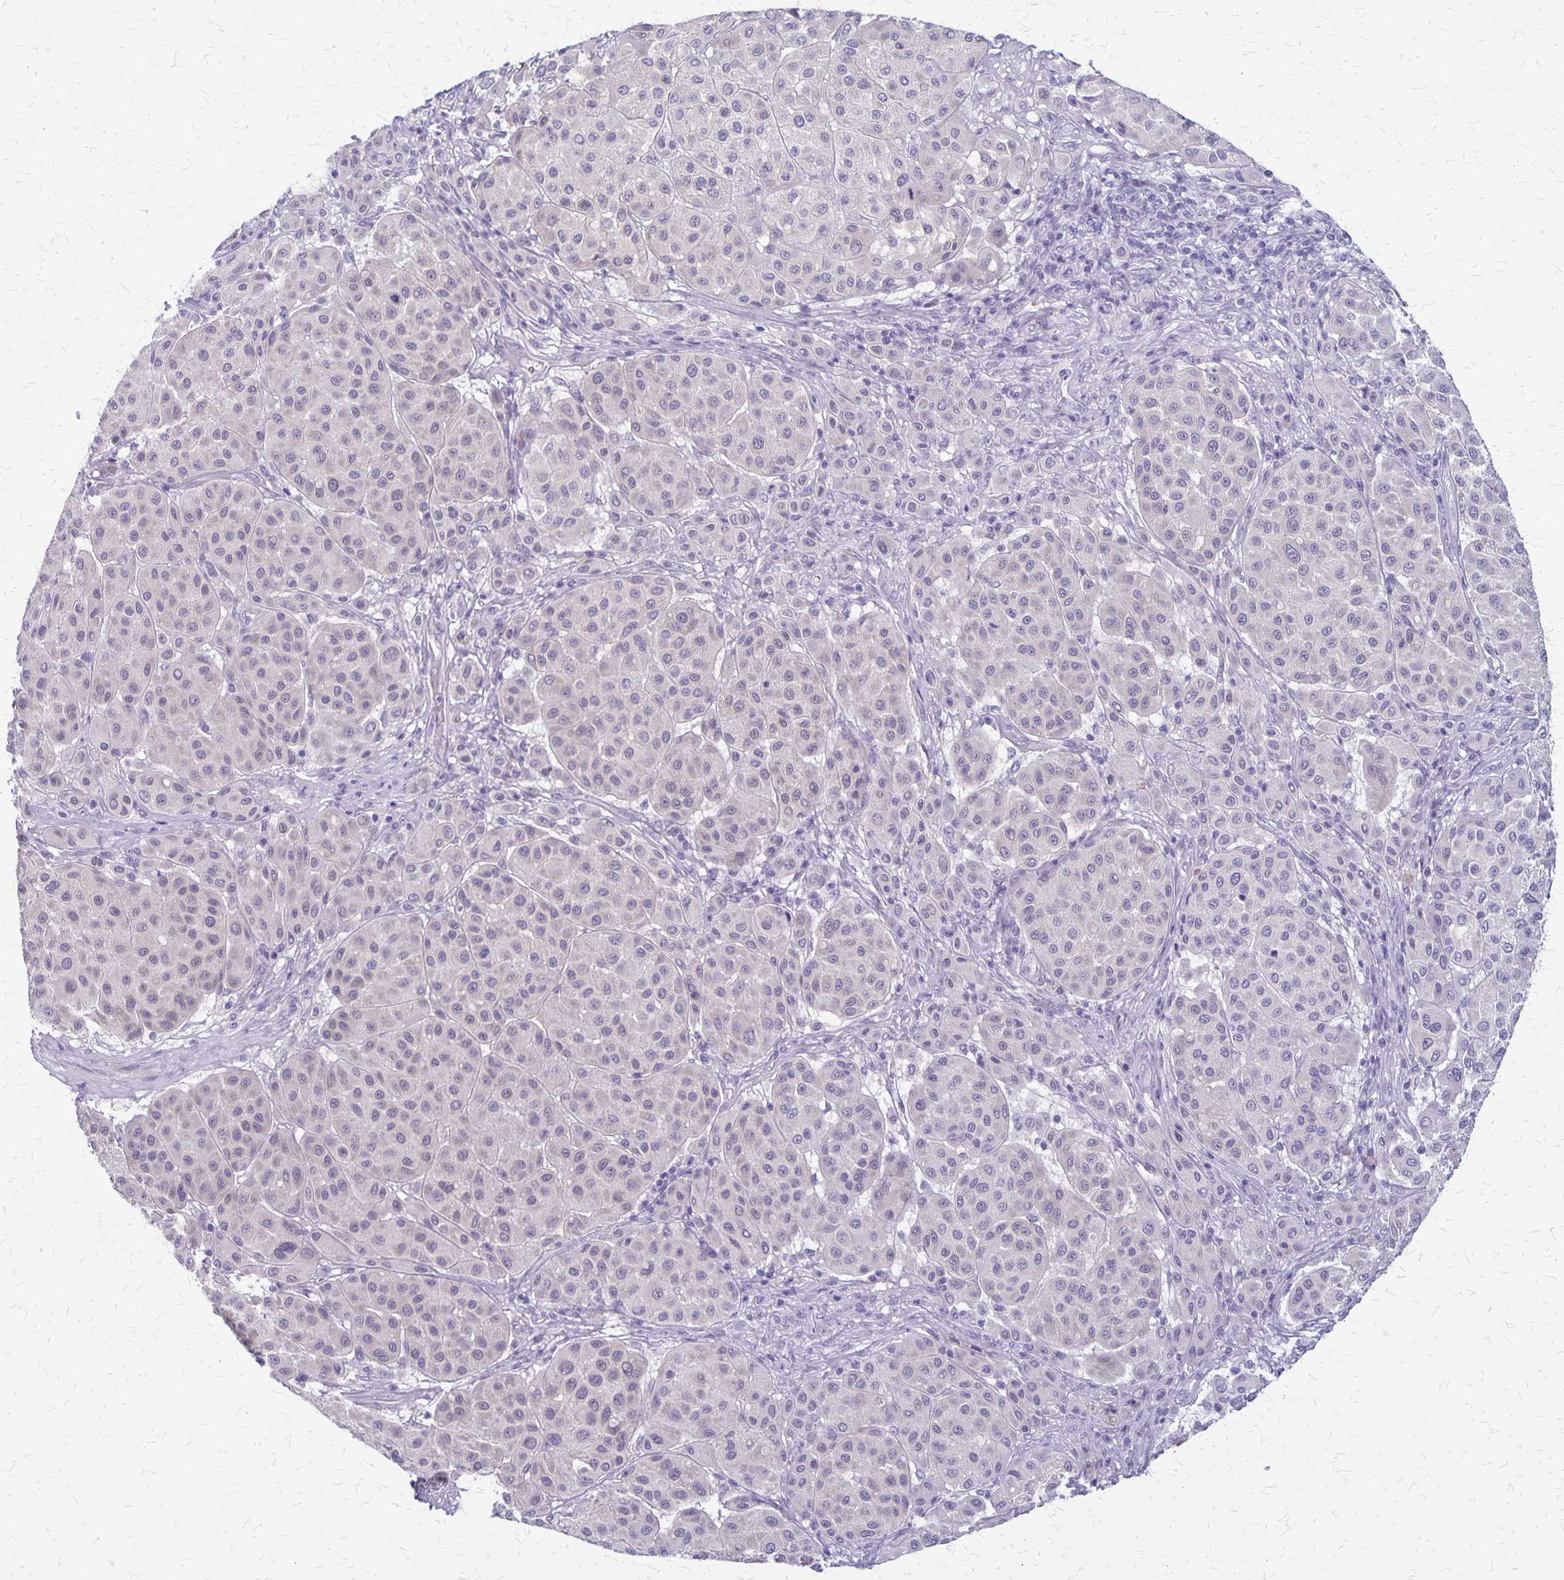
{"staining": {"intensity": "negative", "quantity": "none", "location": "none"}, "tissue": "melanoma", "cell_type": "Tumor cells", "image_type": "cancer", "snomed": [{"axis": "morphology", "description": "Malignant melanoma, Metastatic site"}, {"axis": "topography", "description": "Smooth muscle"}], "caption": "The photomicrograph exhibits no staining of tumor cells in malignant melanoma (metastatic site). (DAB (3,3'-diaminobenzidine) IHC with hematoxylin counter stain).", "gene": "PLXNB3", "patient": {"sex": "male", "age": 41}}